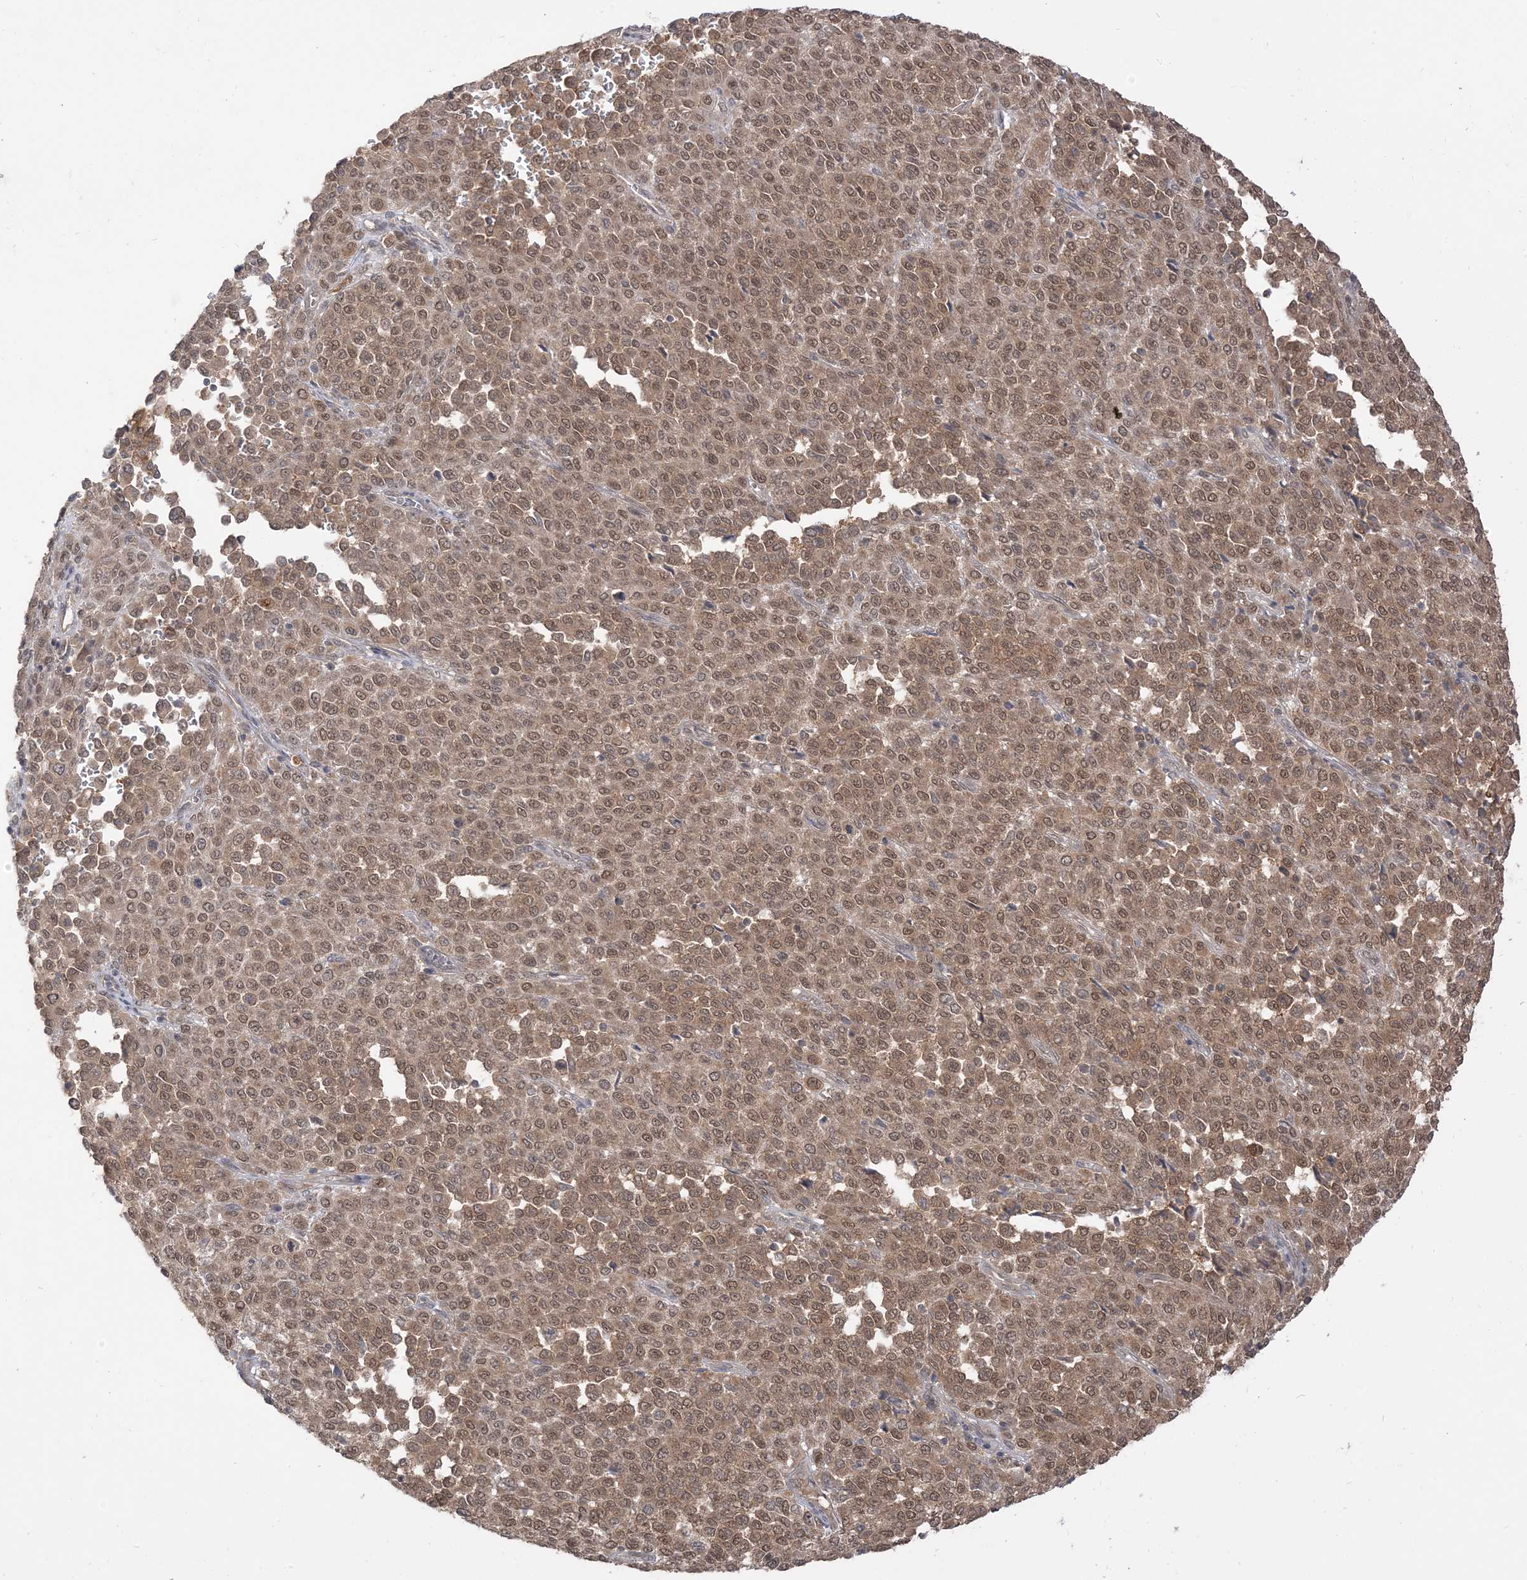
{"staining": {"intensity": "moderate", "quantity": ">75%", "location": "cytoplasmic/membranous,nuclear"}, "tissue": "melanoma", "cell_type": "Tumor cells", "image_type": "cancer", "snomed": [{"axis": "morphology", "description": "Malignant melanoma, Metastatic site"}, {"axis": "topography", "description": "Pancreas"}], "caption": "DAB immunohistochemical staining of melanoma exhibits moderate cytoplasmic/membranous and nuclear protein expression in approximately >75% of tumor cells.", "gene": "TBCC", "patient": {"sex": "female", "age": 30}}